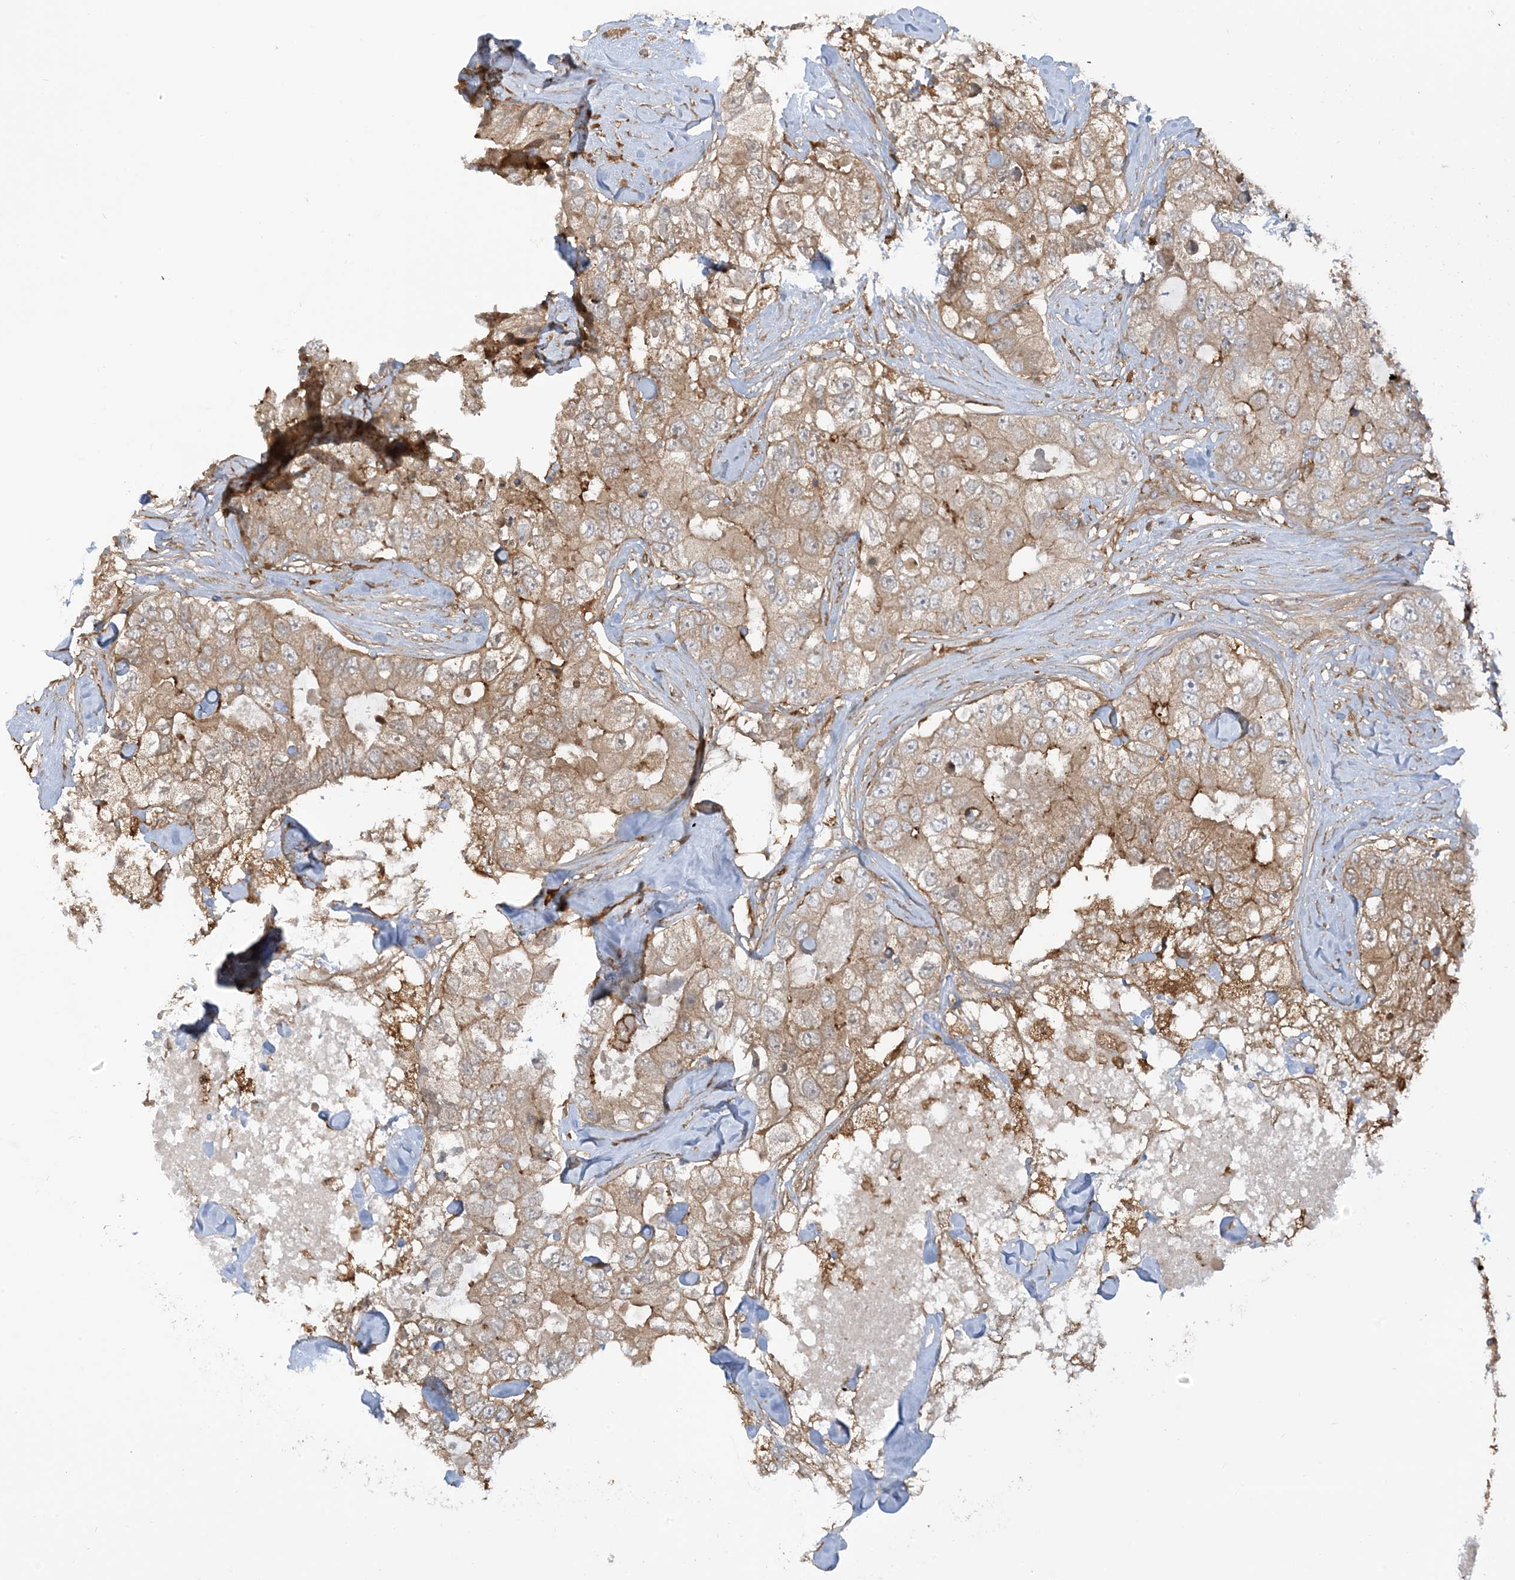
{"staining": {"intensity": "moderate", "quantity": "25%-75%", "location": "cytoplasmic/membranous"}, "tissue": "breast cancer", "cell_type": "Tumor cells", "image_type": "cancer", "snomed": [{"axis": "morphology", "description": "Duct carcinoma"}, {"axis": "topography", "description": "Breast"}], "caption": "Moderate cytoplasmic/membranous positivity for a protein is seen in about 25%-75% of tumor cells of breast cancer using immunohistochemistry.", "gene": "CAPZB", "patient": {"sex": "female", "age": 62}}